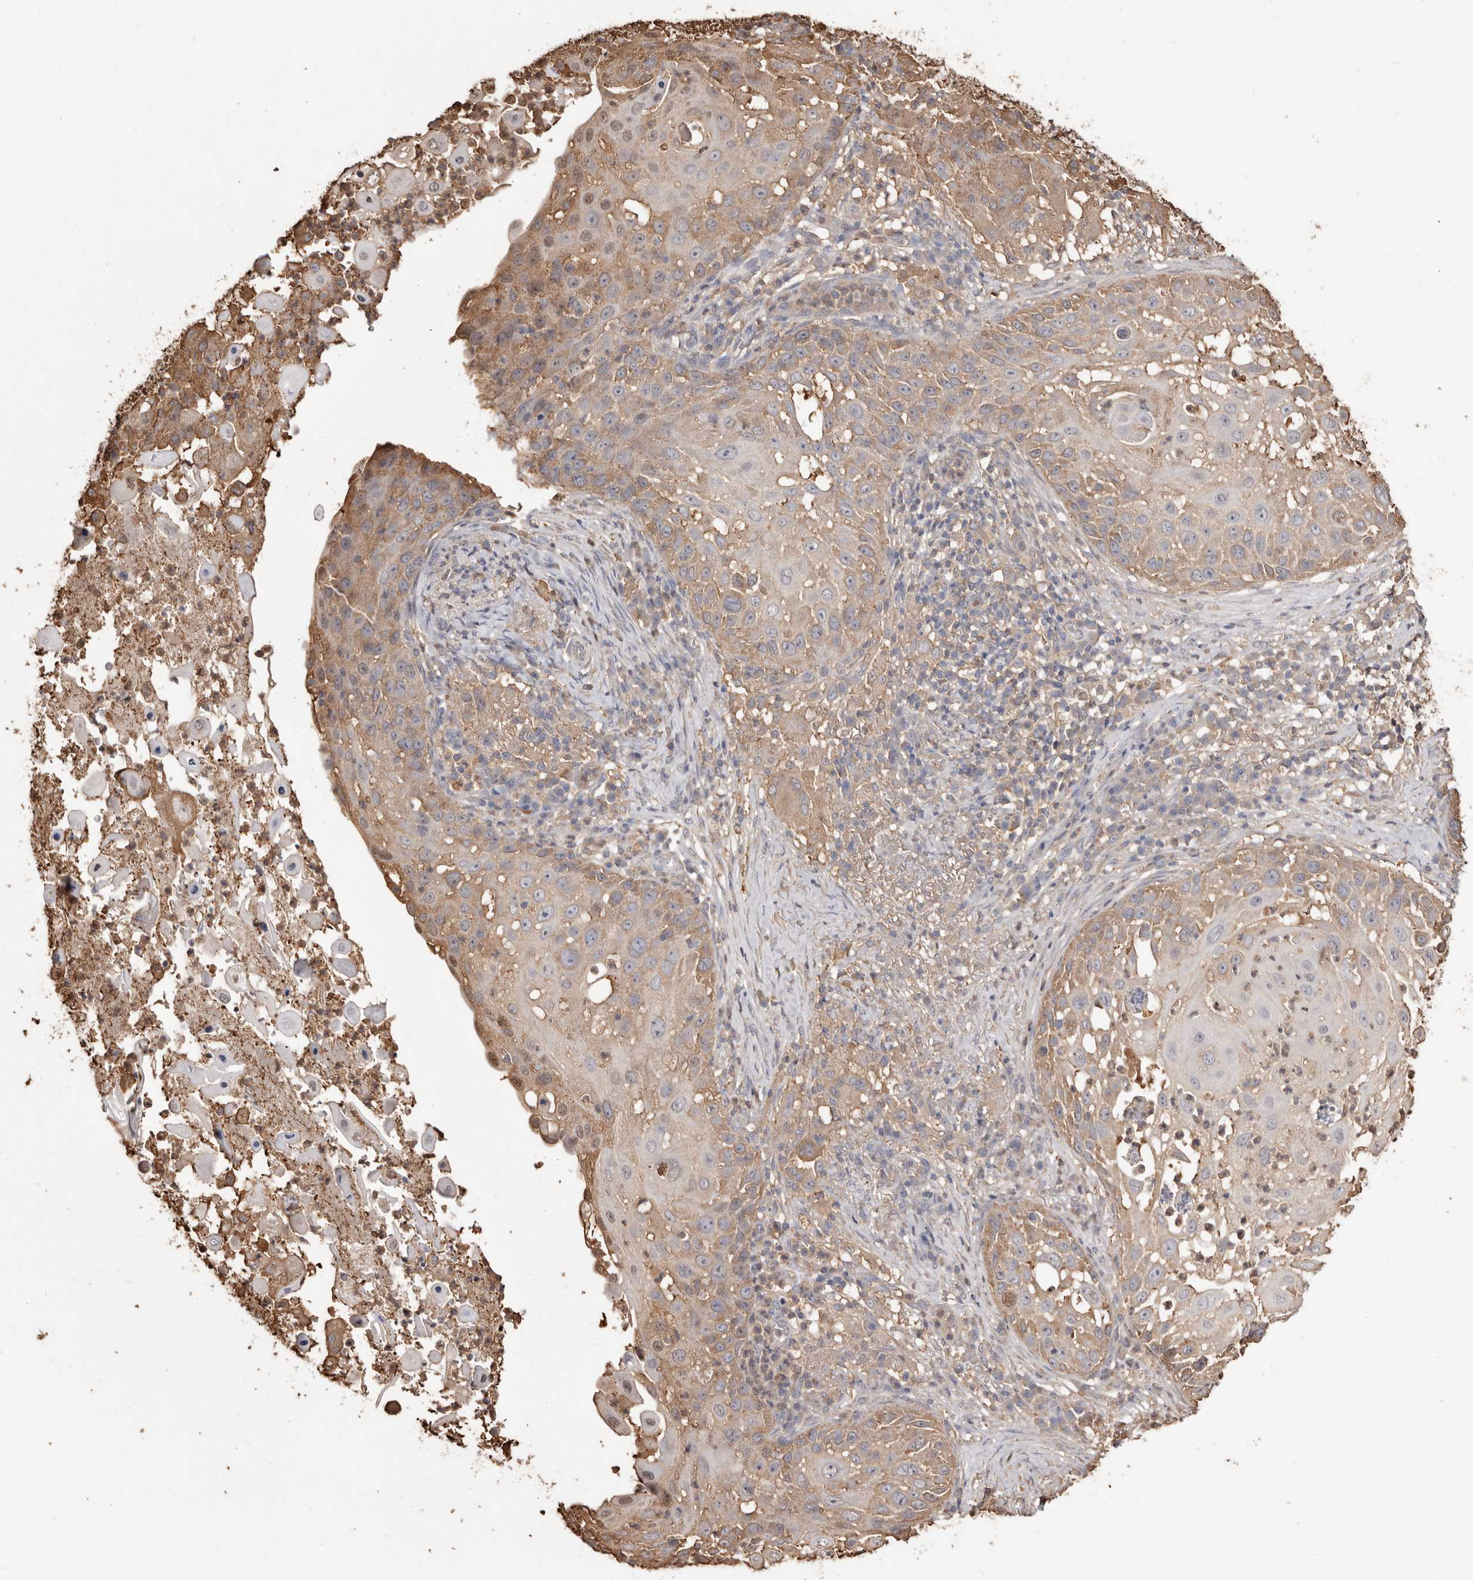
{"staining": {"intensity": "moderate", "quantity": ">75%", "location": "cytoplasmic/membranous"}, "tissue": "skin cancer", "cell_type": "Tumor cells", "image_type": "cancer", "snomed": [{"axis": "morphology", "description": "Squamous cell carcinoma, NOS"}, {"axis": "topography", "description": "Skin"}], "caption": "A brown stain highlights moderate cytoplasmic/membranous expression of a protein in human skin cancer tumor cells. (DAB (3,3'-diaminobenzidine) IHC, brown staining for protein, blue staining for nuclei).", "gene": "PKM", "patient": {"sex": "female", "age": 44}}